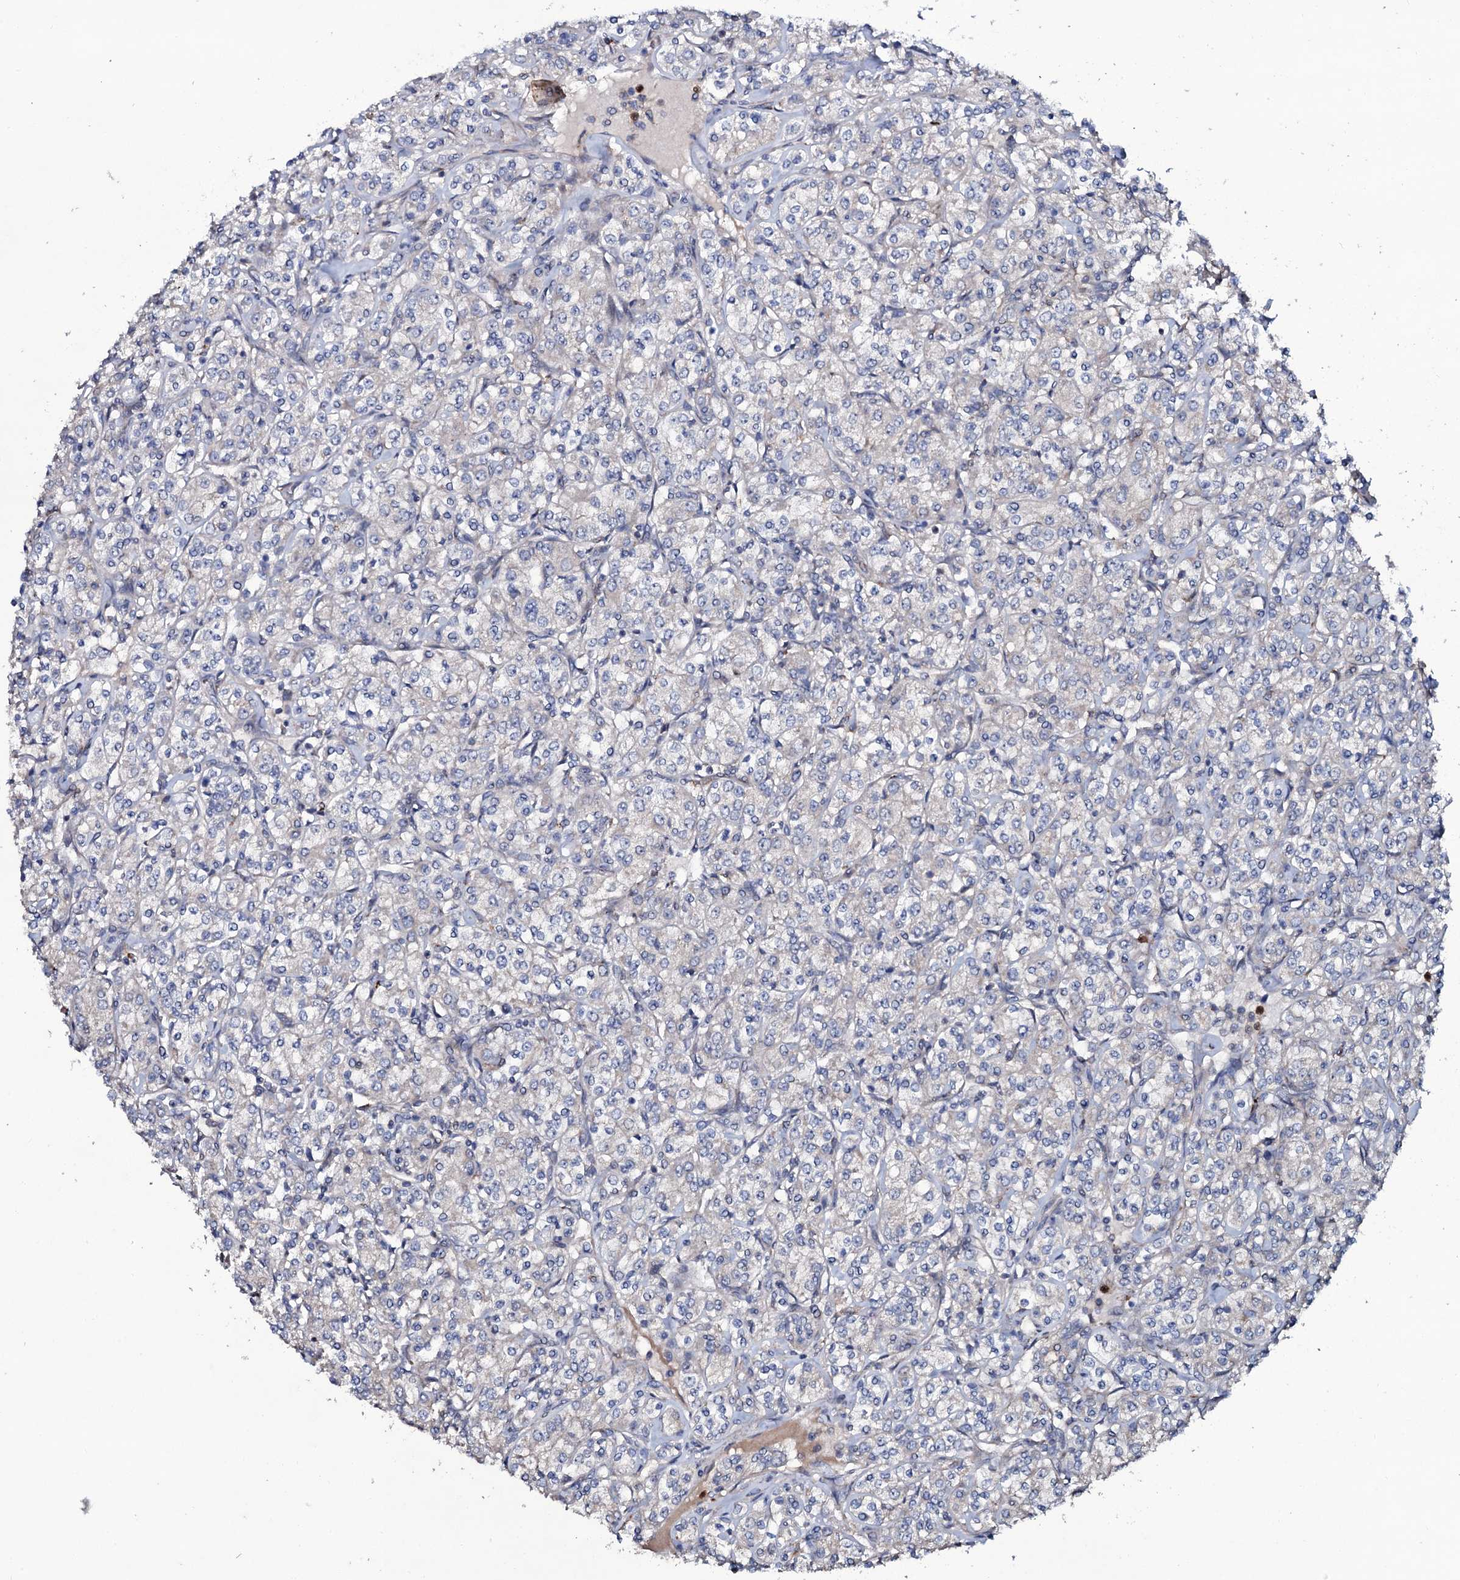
{"staining": {"intensity": "negative", "quantity": "none", "location": "none"}, "tissue": "renal cancer", "cell_type": "Tumor cells", "image_type": "cancer", "snomed": [{"axis": "morphology", "description": "Adenocarcinoma, NOS"}, {"axis": "topography", "description": "Kidney"}], "caption": "DAB immunohistochemical staining of human renal cancer shows no significant staining in tumor cells.", "gene": "COG6", "patient": {"sex": "male", "age": 77}}